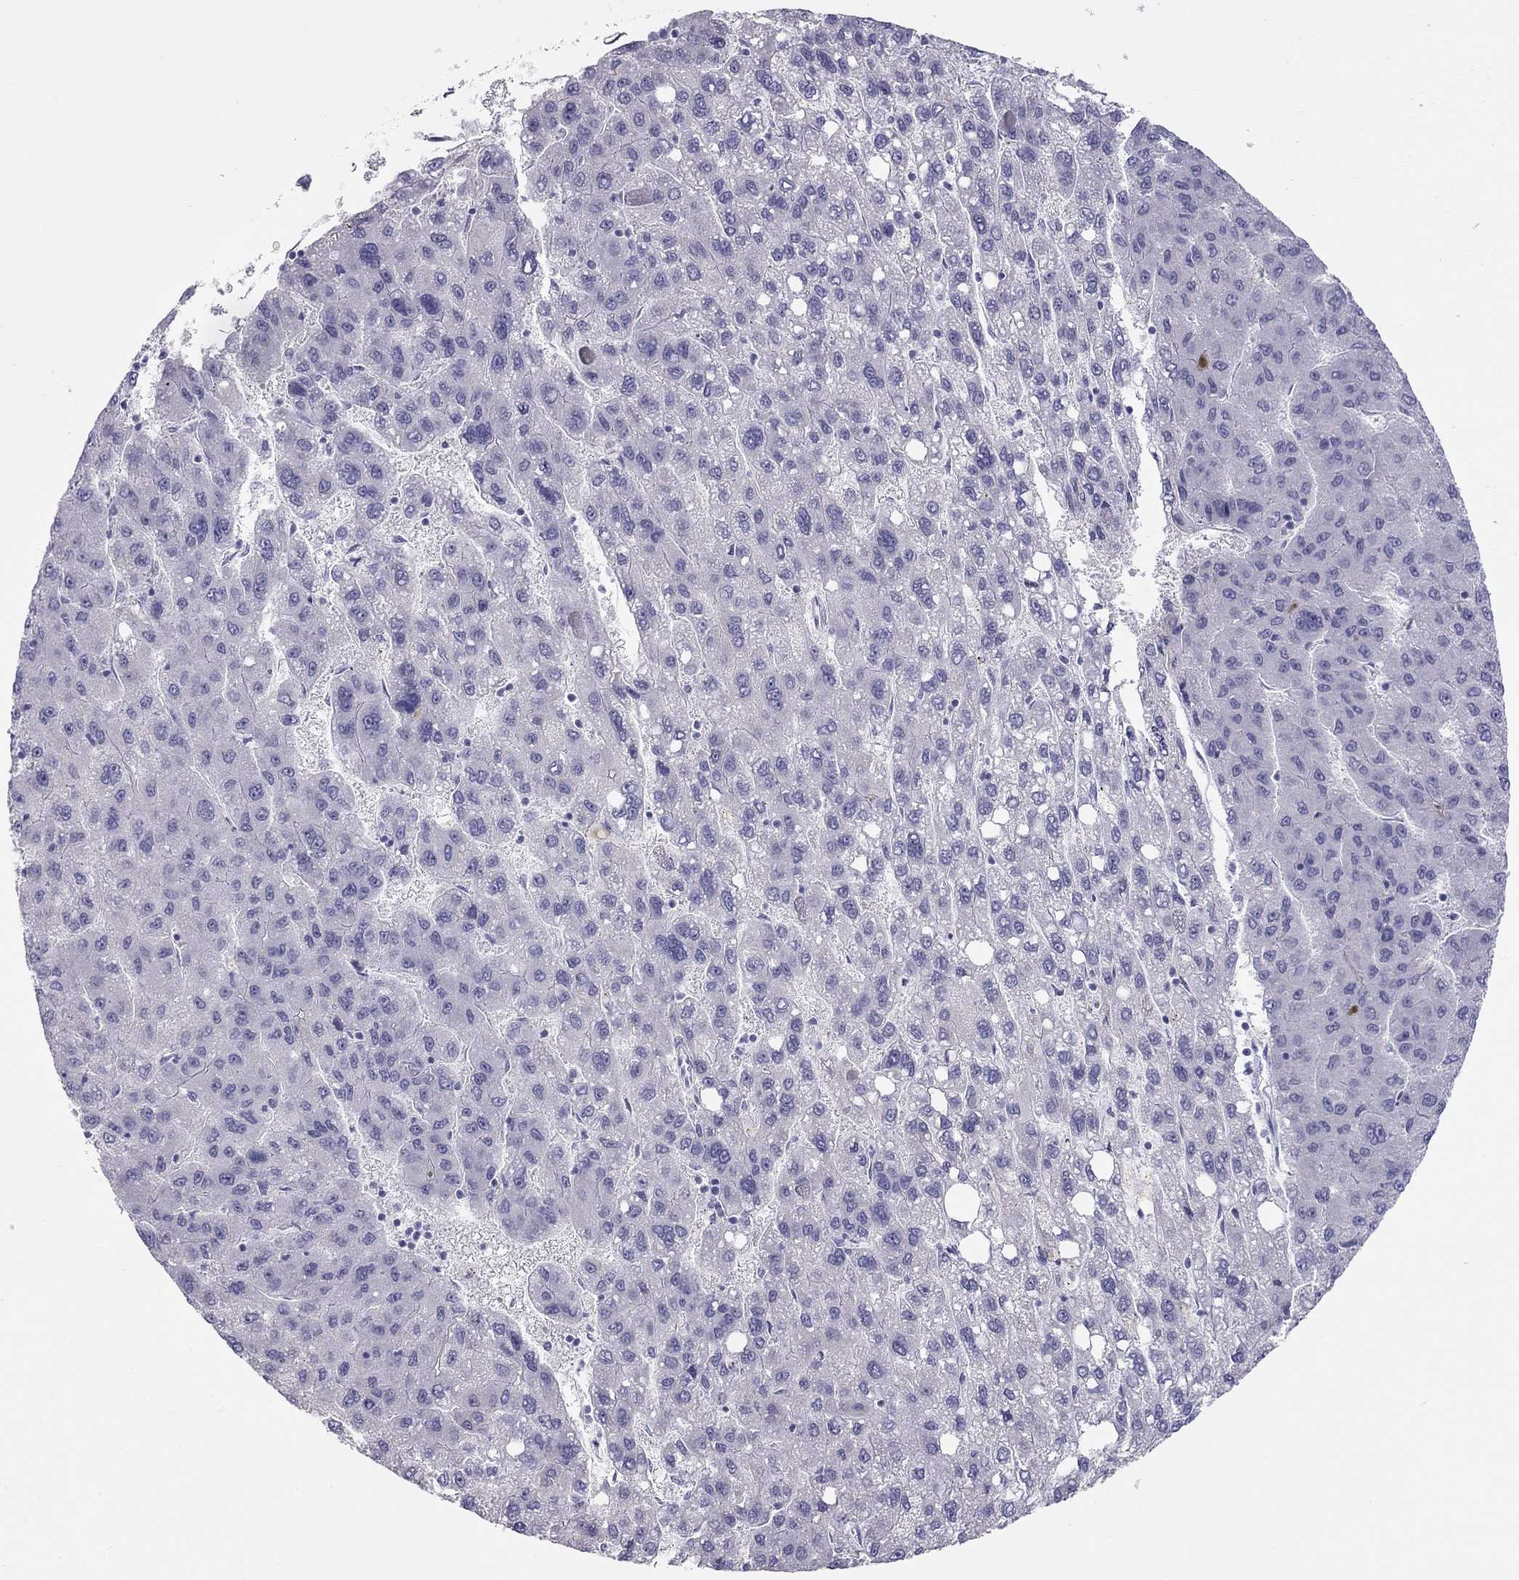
{"staining": {"intensity": "negative", "quantity": "none", "location": "none"}, "tissue": "liver cancer", "cell_type": "Tumor cells", "image_type": "cancer", "snomed": [{"axis": "morphology", "description": "Carcinoma, Hepatocellular, NOS"}, {"axis": "topography", "description": "Liver"}], "caption": "This is an IHC micrograph of hepatocellular carcinoma (liver). There is no staining in tumor cells.", "gene": "KCNV2", "patient": {"sex": "female", "age": 82}}